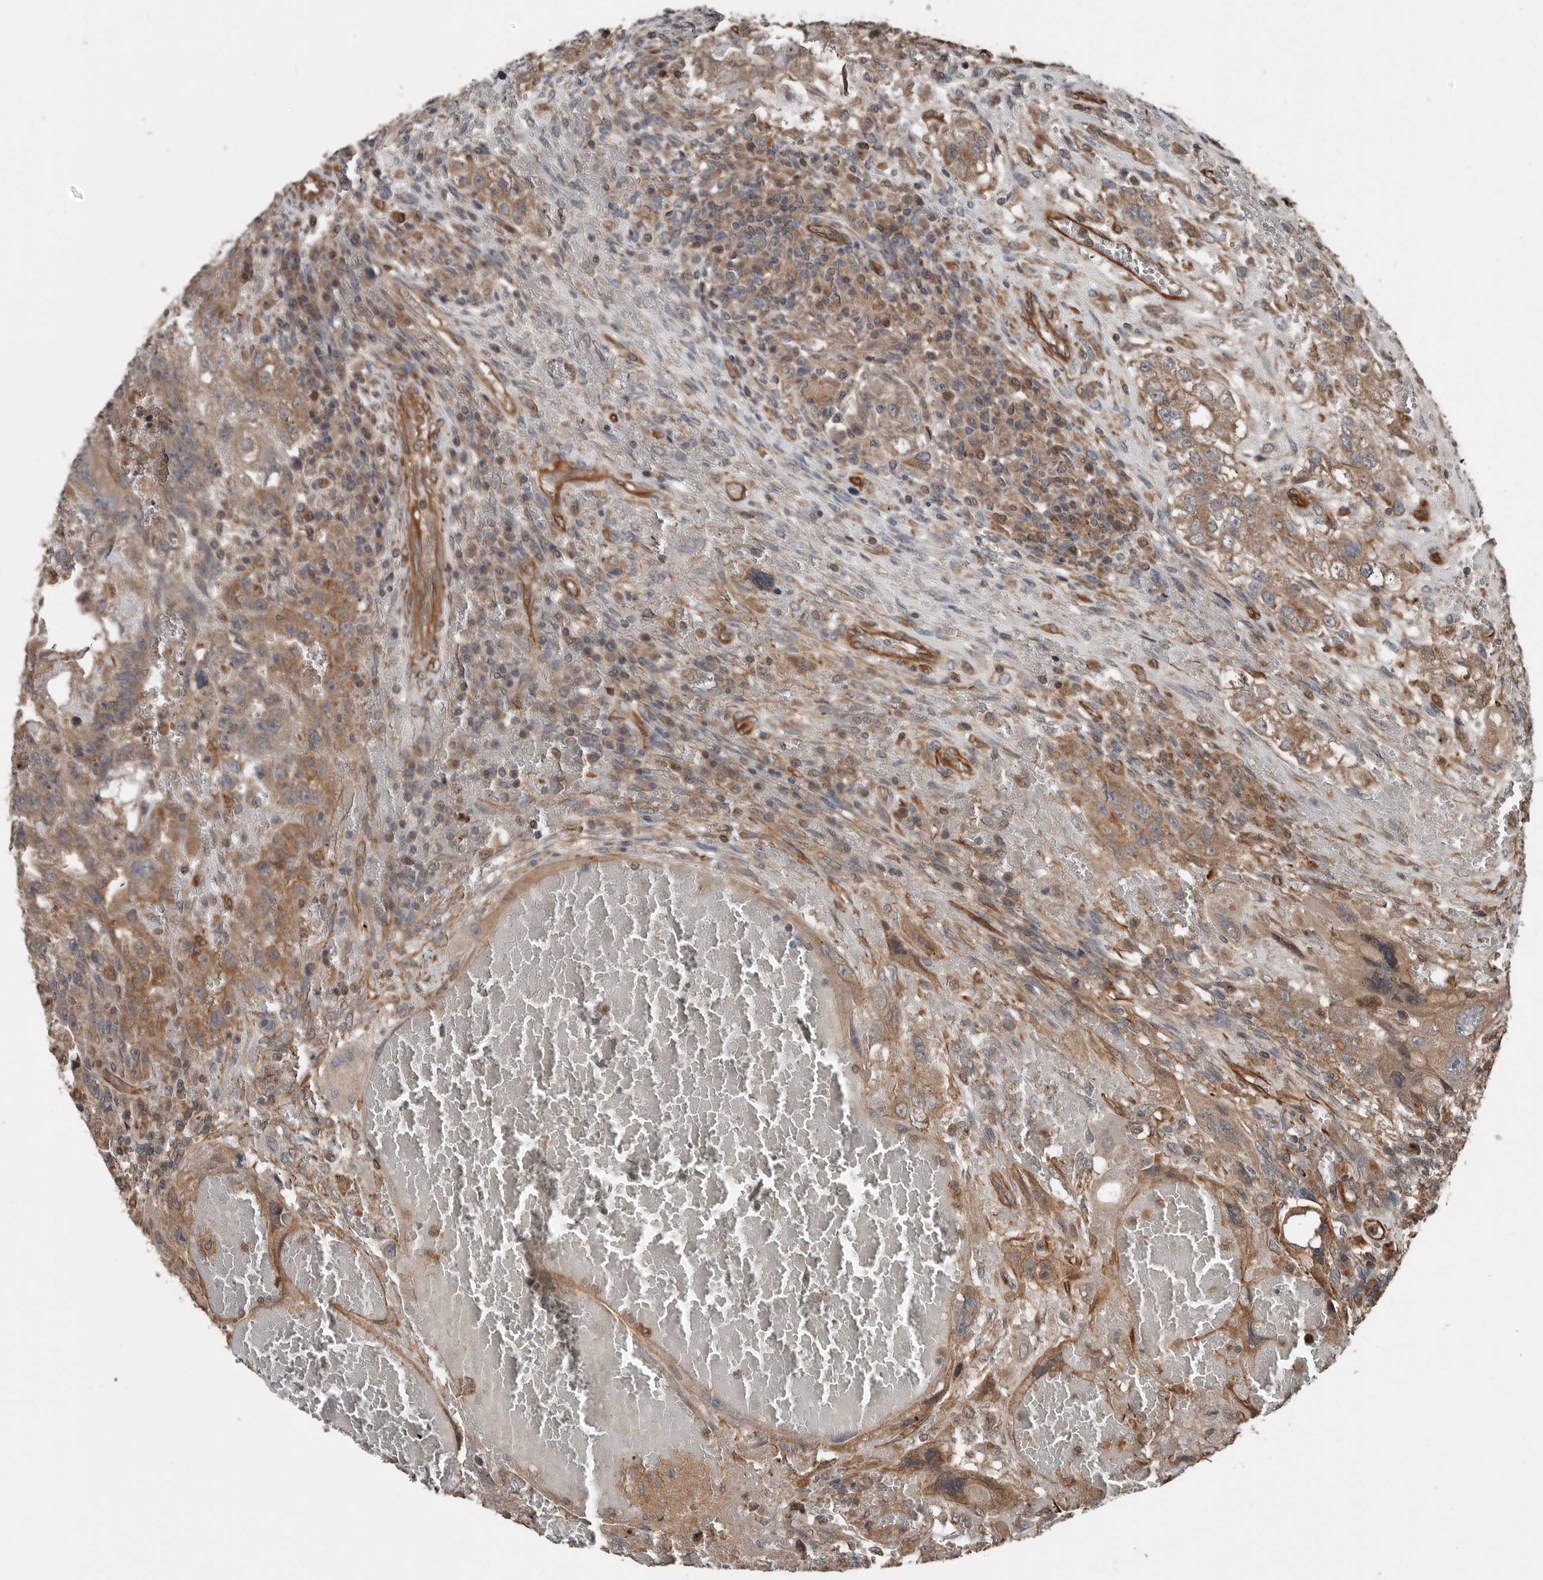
{"staining": {"intensity": "moderate", "quantity": ">75%", "location": "cytoplasmic/membranous"}, "tissue": "testis cancer", "cell_type": "Tumor cells", "image_type": "cancer", "snomed": [{"axis": "morphology", "description": "Carcinoma, Embryonal, NOS"}, {"axis": "topography", "description": "Testis"}], "caption": "DAB (3,3'-diaminobenzidine) immunohistochemical staining of testis embryonal carcinoma reveals moderate cytoplasmic/membranous protein positivity in approximately >75% of tumor cells.", "gene": "YOD1", "patient": {"sex": "male", "age": 26}}